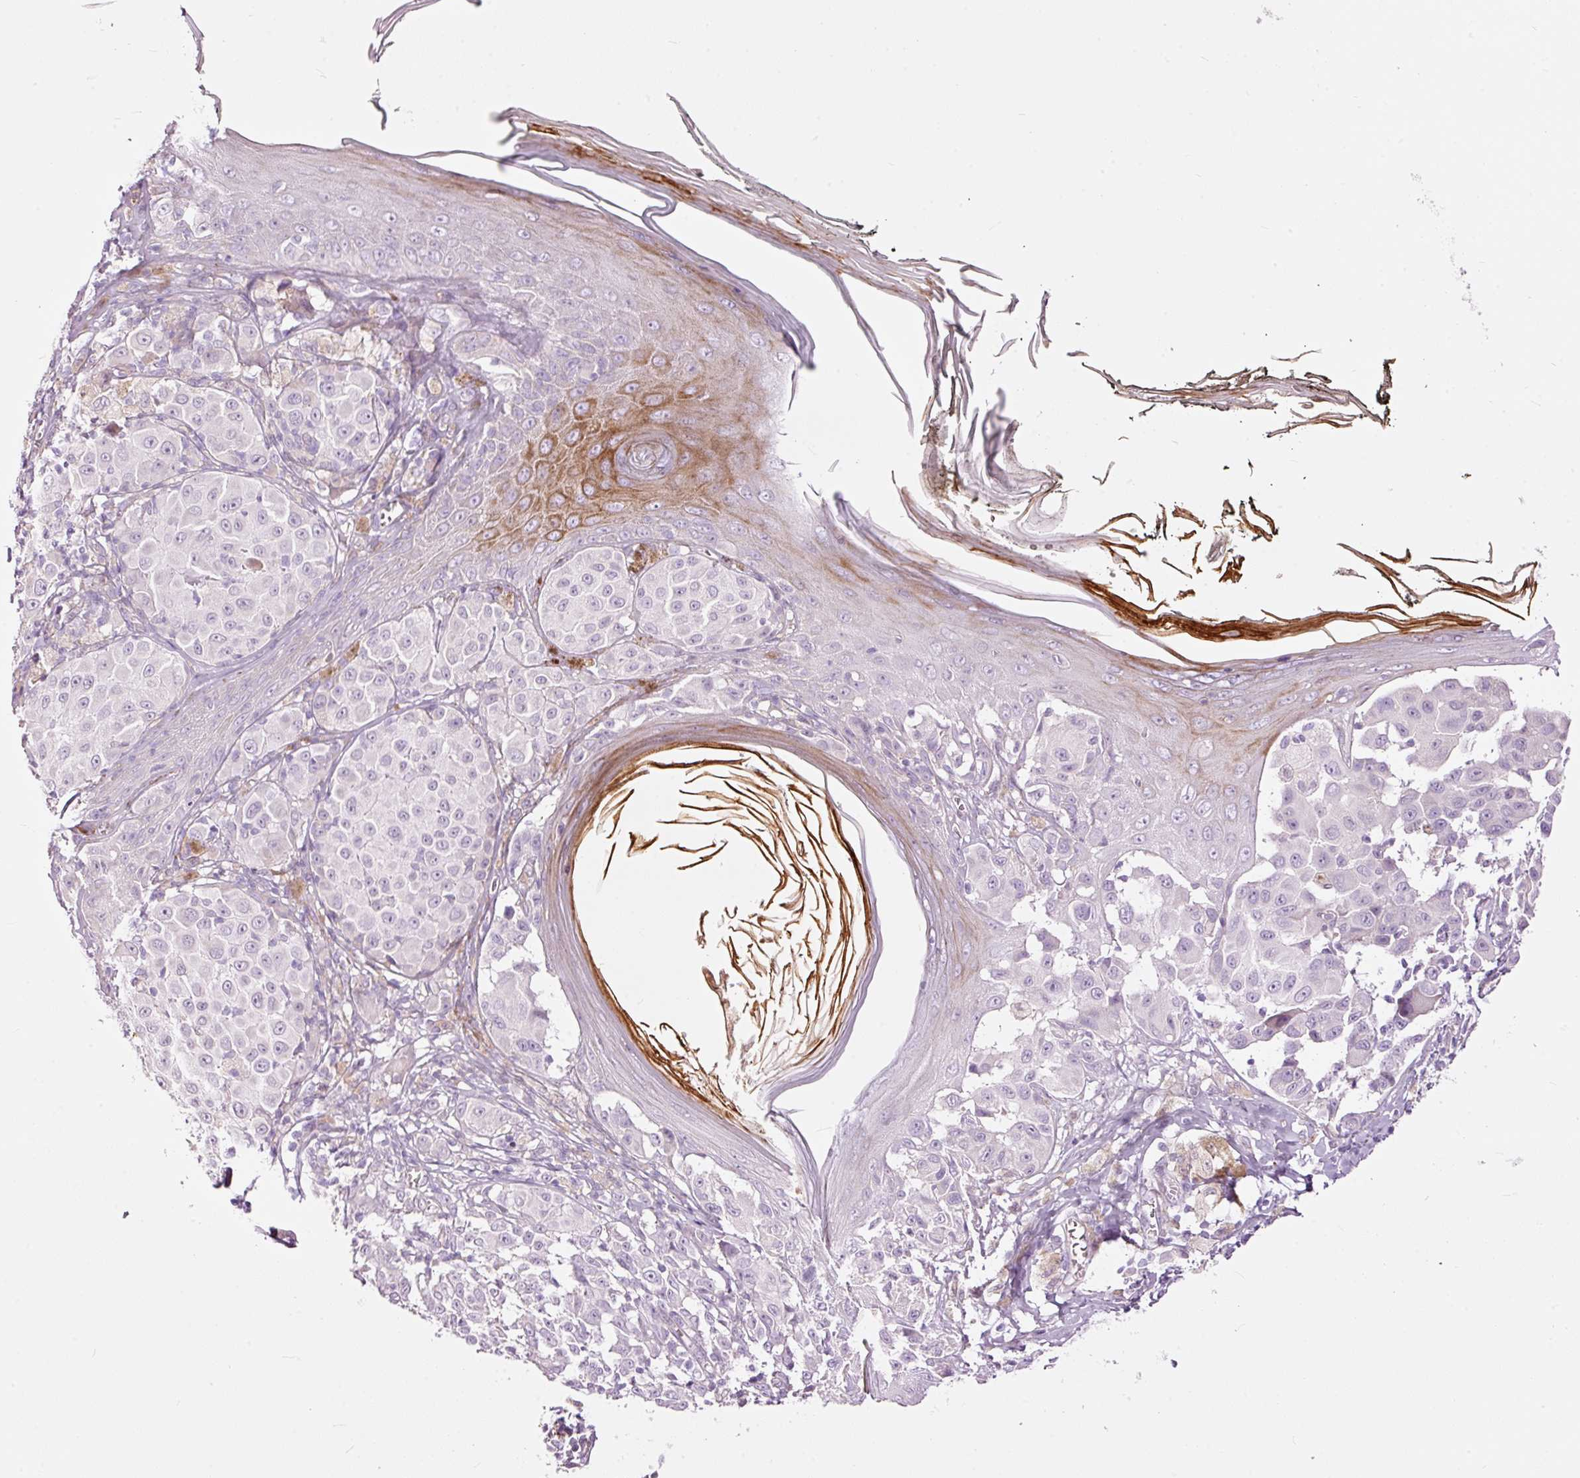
{"staining": {"intensity": "negative", "quantity": "none", "location": "none"}, "tissue": "melanoma", "cell_type": "Tumor cells", "image_type": "cancer", "snomed": [{"axis": "morphology", "description": "Malignant melanoma, NOS"}, {"axis": "topography", "description": "Skin"}], "caption": "Immunohistochemistry (IHC) image of neoplastic tissue: human melanoma stained with DAB (3,3'-diaminobenzidine) exhibits no significant protein staining in tumor cells. The staining was performed using DAB (3,3'-diaminobenzidine) to visualize the protein expression in brown, while the nuclei were stained in blue with hematoxylin (Magnification: 20x).", "gene": "FCRL4", "patient": {"sex": "female", "age": 43}}